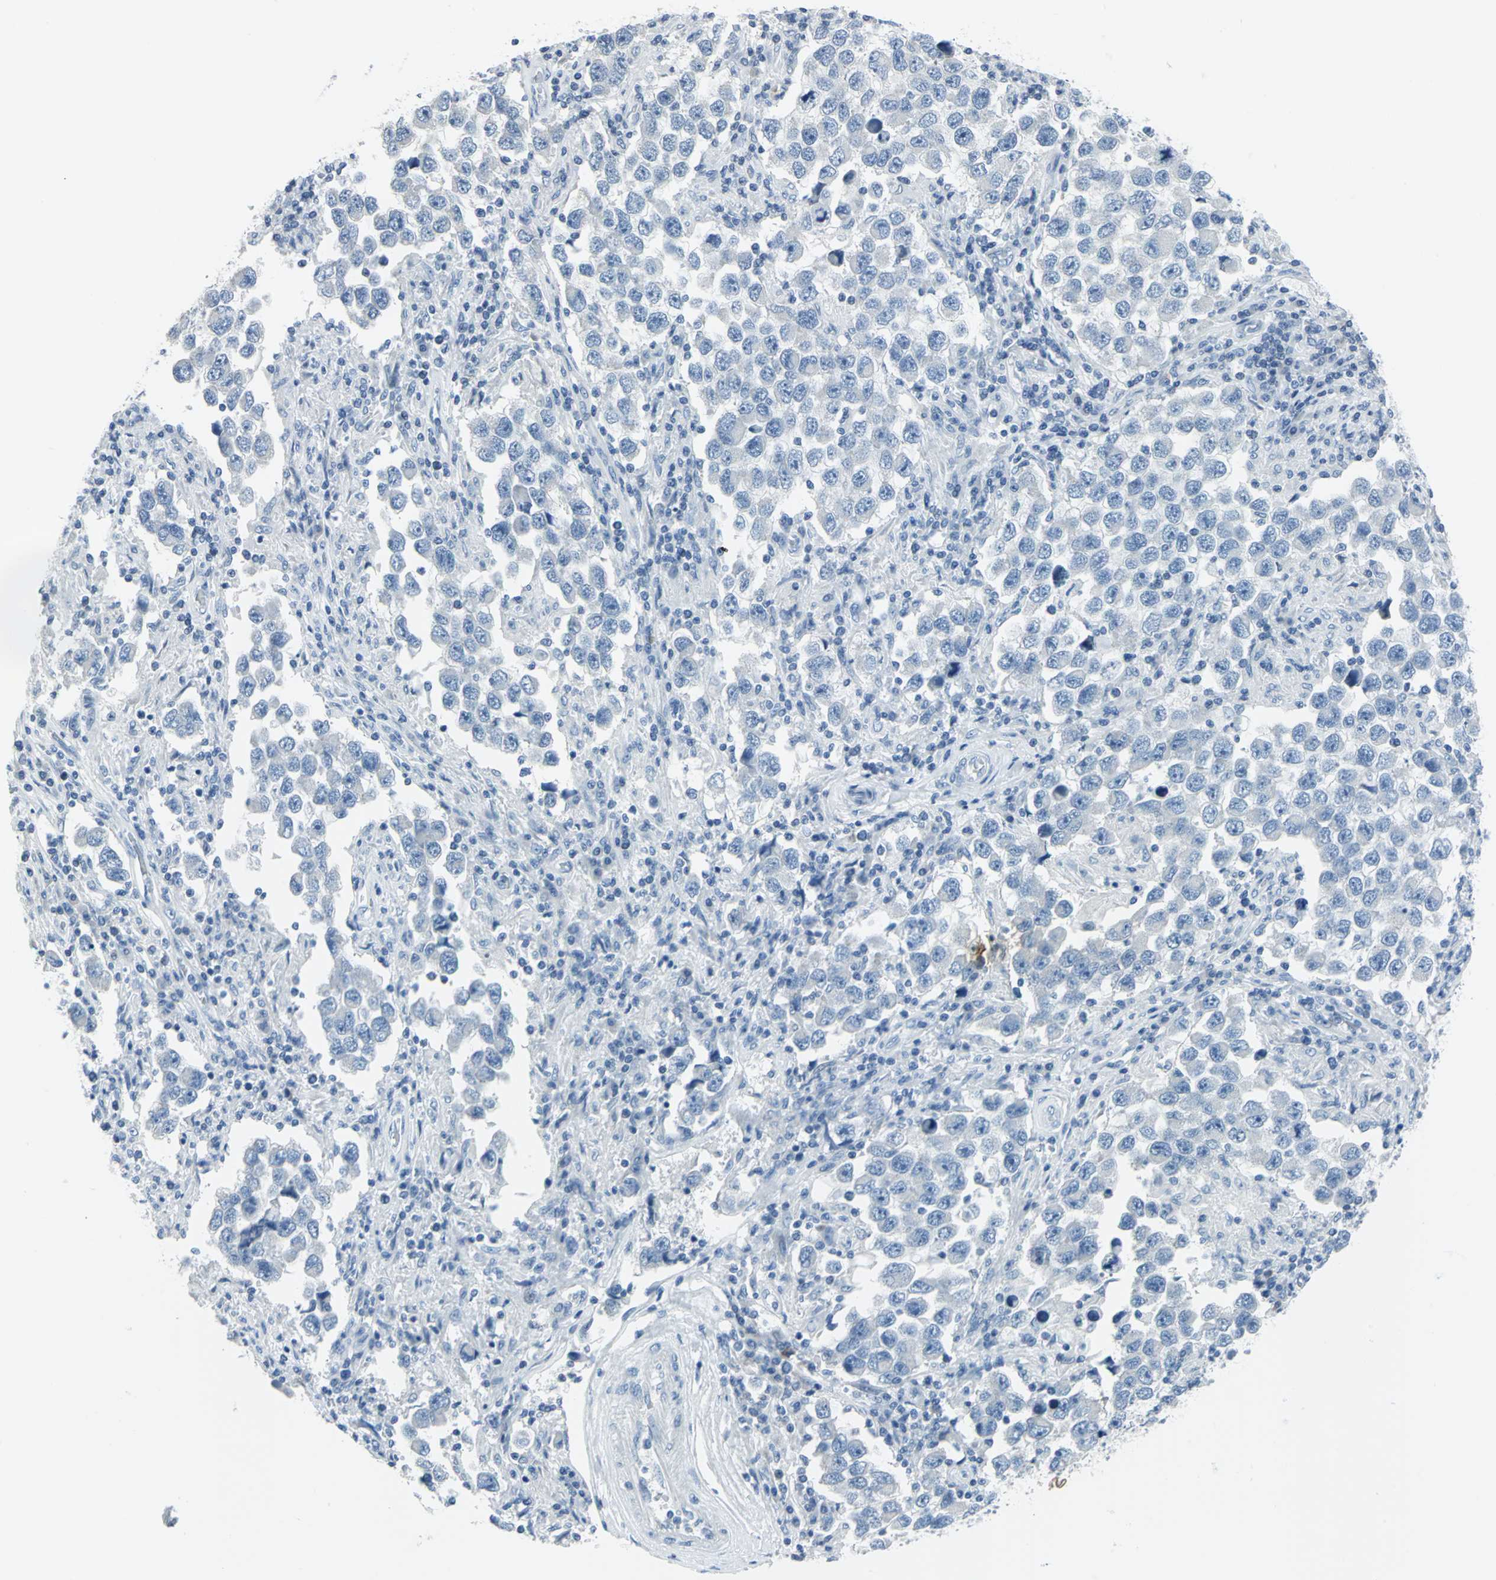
{"staining": {"intensity": "negative", "quantity": "none", "location": "none"}, "tissue": "testis cancer", "cell_type": "Tumor cells", "image_type": "cancer", "snomed": [{"axis": "morphology", "description": "Carcinoma, Embryonal, NOS"}, {"axis": "topography", "description": "Testis"}], "caption": "A high-resolution histopathology image shows immunohistochemistry (IHC) staining of testis cancer (embryonal carcinoma), which displays no significant positivity in tumor cells.", "gene": "DNAI2", "patient": {"sex": "male", "age": 21}}